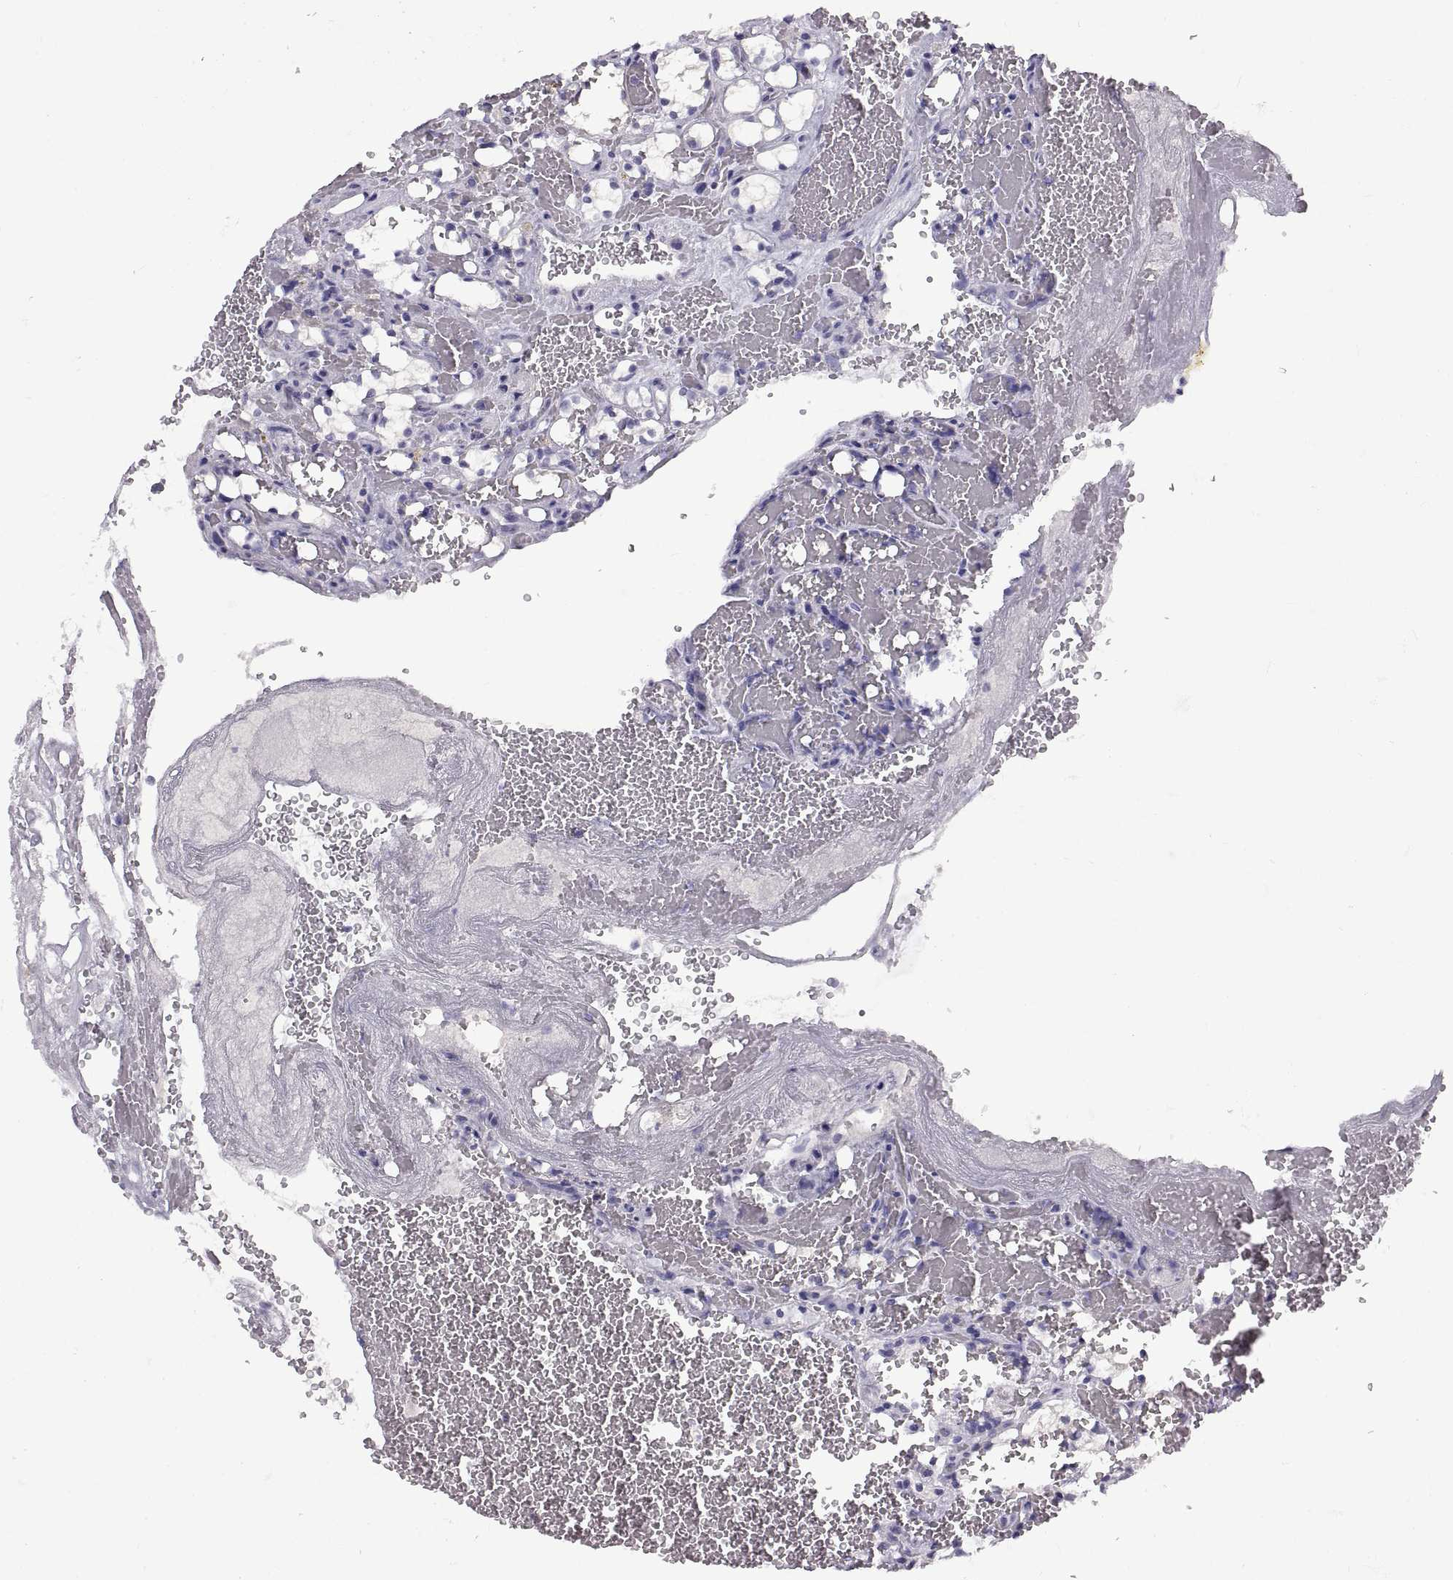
{"staining": {"intensity": "negative", "quantity": "none", "location": "none"}, "tissue": "renal cancer", "cell_type": "Tumor cells", "image_type": "cancer", "snomed": [{"axis": "morphology", "description": "Adenocarcinoma, NOS"}, {"axis": "topography", "description": "Kidney"}], "caption": "Immunohistochemistry (IHC) of human renal cancer displays no expression in tumor cells.", "gene": "RDM1", "patient": {"sex": "female", "age": 69}}